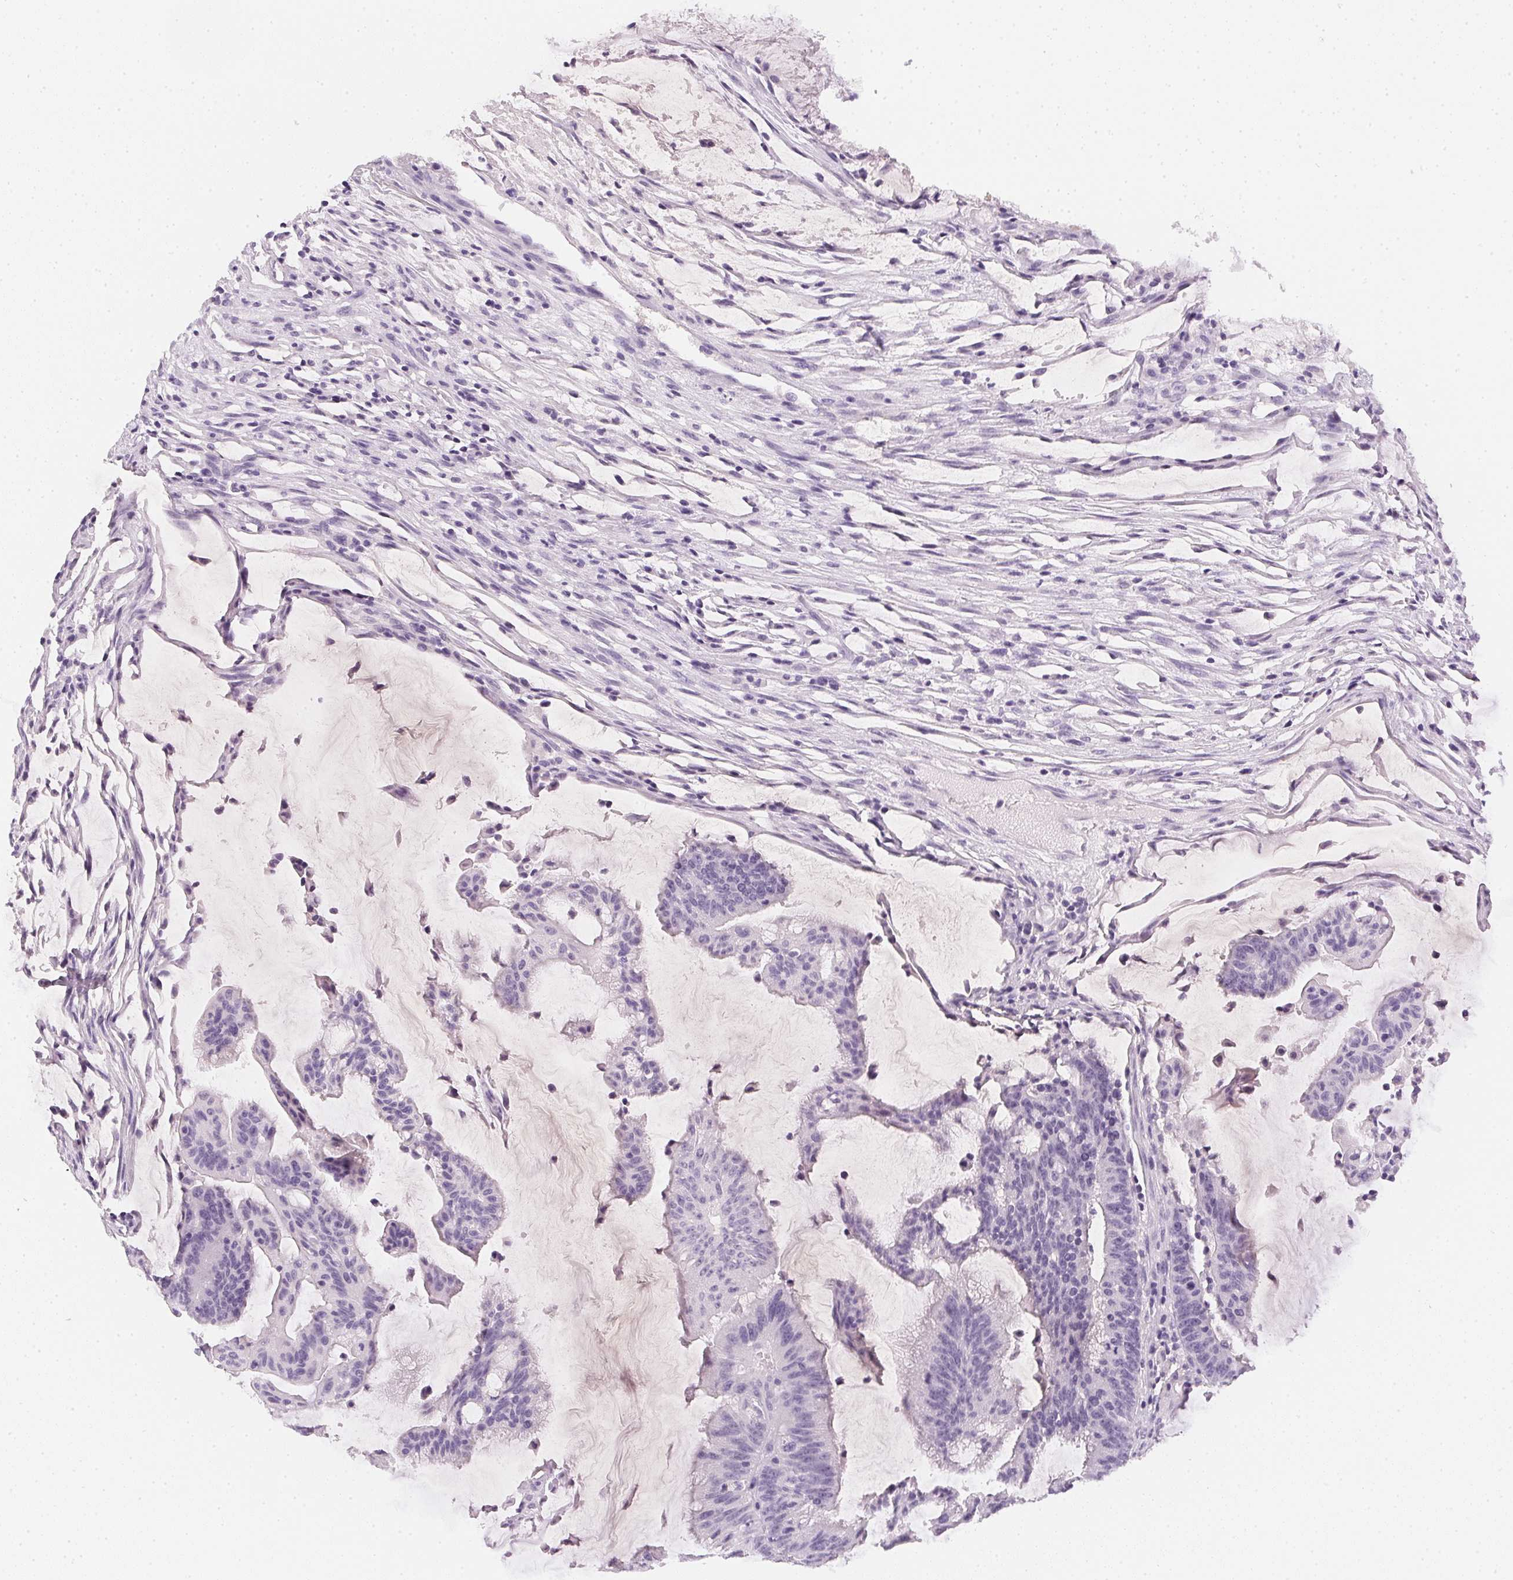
{"staining": {"intensity": "negative", "quantity": "none", "location": "none"}, "tissue": "colorectal cancer", "cell_type": "Tumor cells", "image_type": "cancer", "snomed": [{"axis": "morphology", "description": "Adenocarcinoma, NOS"}, {"axis": "topography", "description": "Colon"}], "caption": "High magnification brightfield microscopy of colorectal cancer stained with DAB (3,3'-diaminobenzidine) (brown) and counterstained with hematoxylin (blue): tumor cells show no significant staining.", "gene": "PPY", "patient": {"sex": "female", "age": 78}}